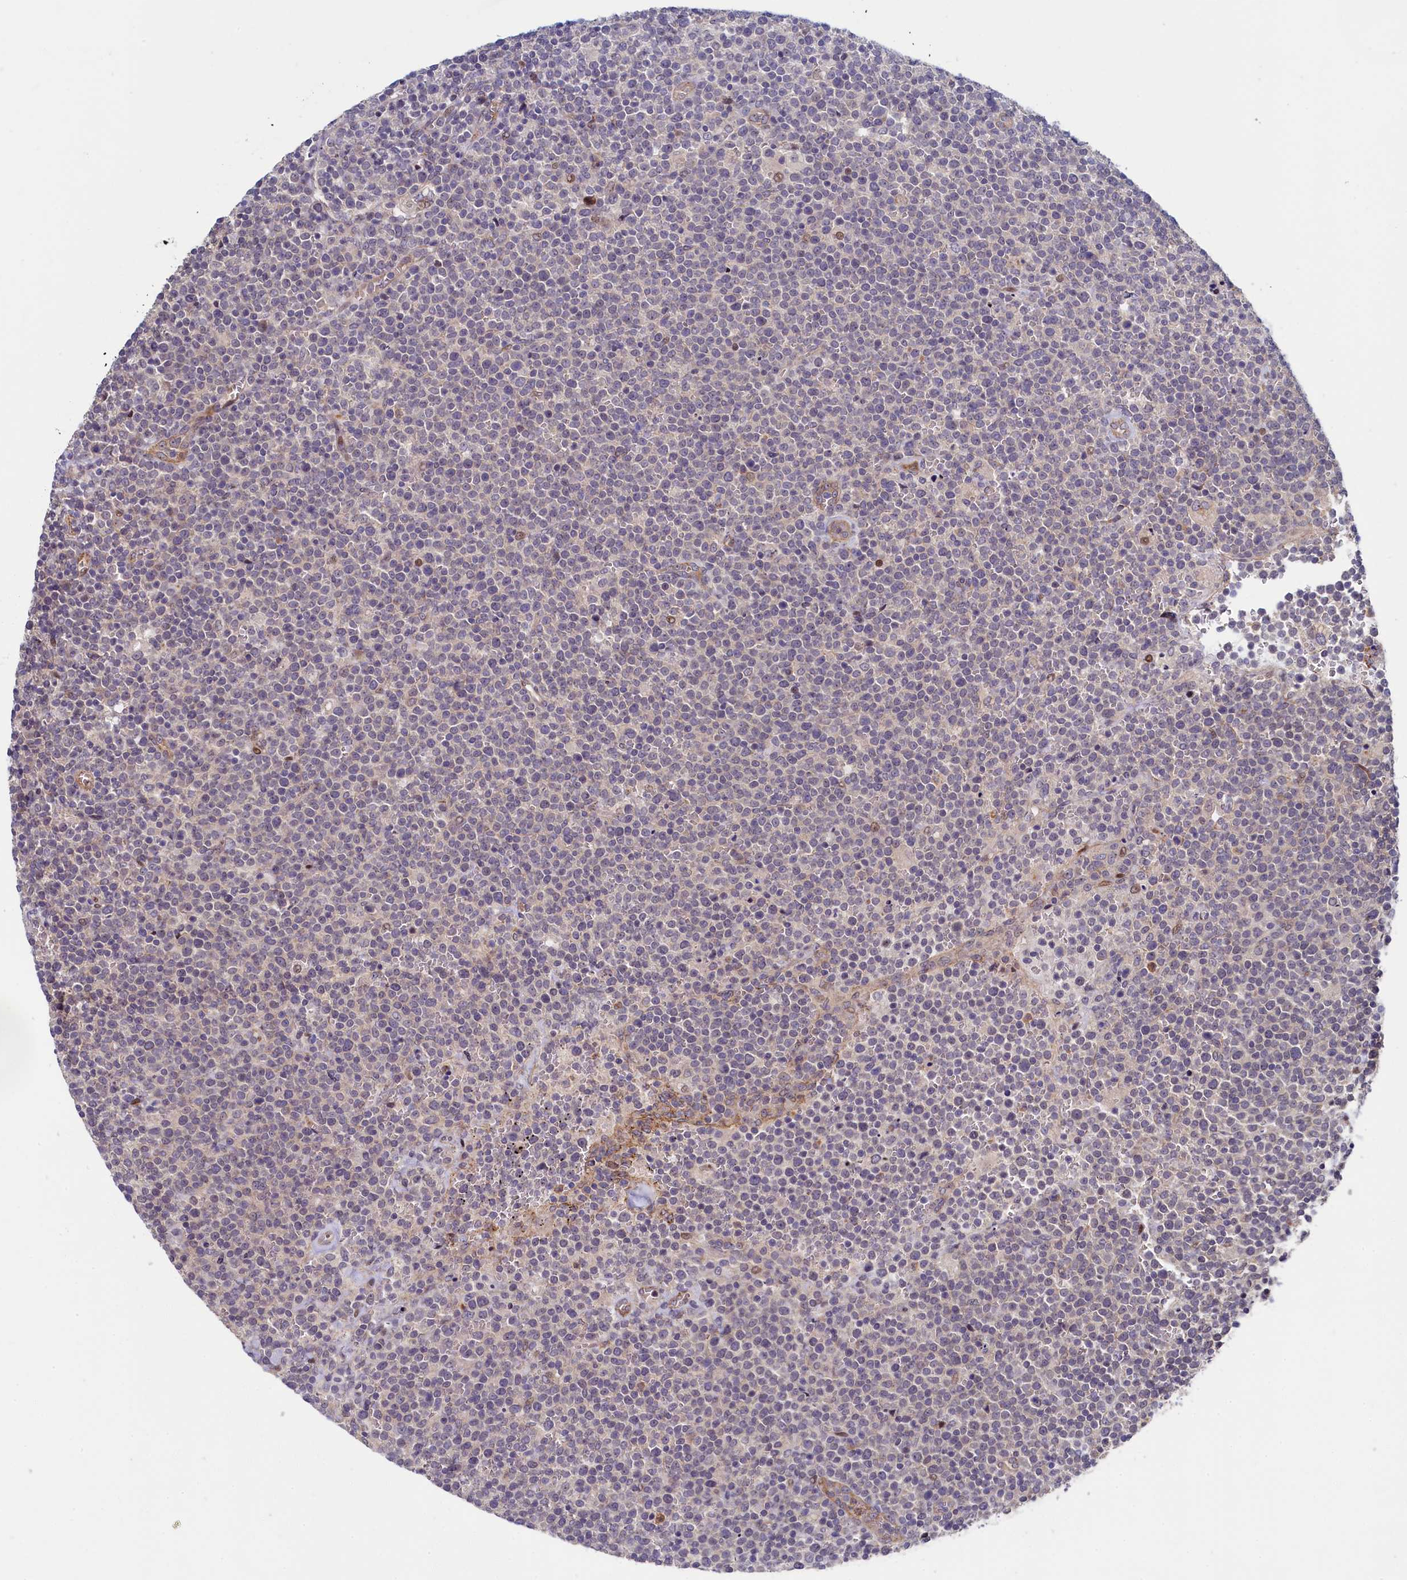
{"staining": {"intensity": "negative", "quantity": "none", "location": "none"}, "tissue": "lymphoma", "cell_type": "Tumor cells", "image_type": "cancer", "snomed": [{"axis": "morphology", "description": "Malignant lymphoma, non-Hodgkin's type, High grade"}, {"axis": "topography", "description": "Lymph node"}], "caption": "IHC of human high-grade malignant lymphoma, non-Hodgkin's type shows no staining in tumor cells.", "gene": "PIK3C3", "patient": {"sex": "male", "age": 61}}